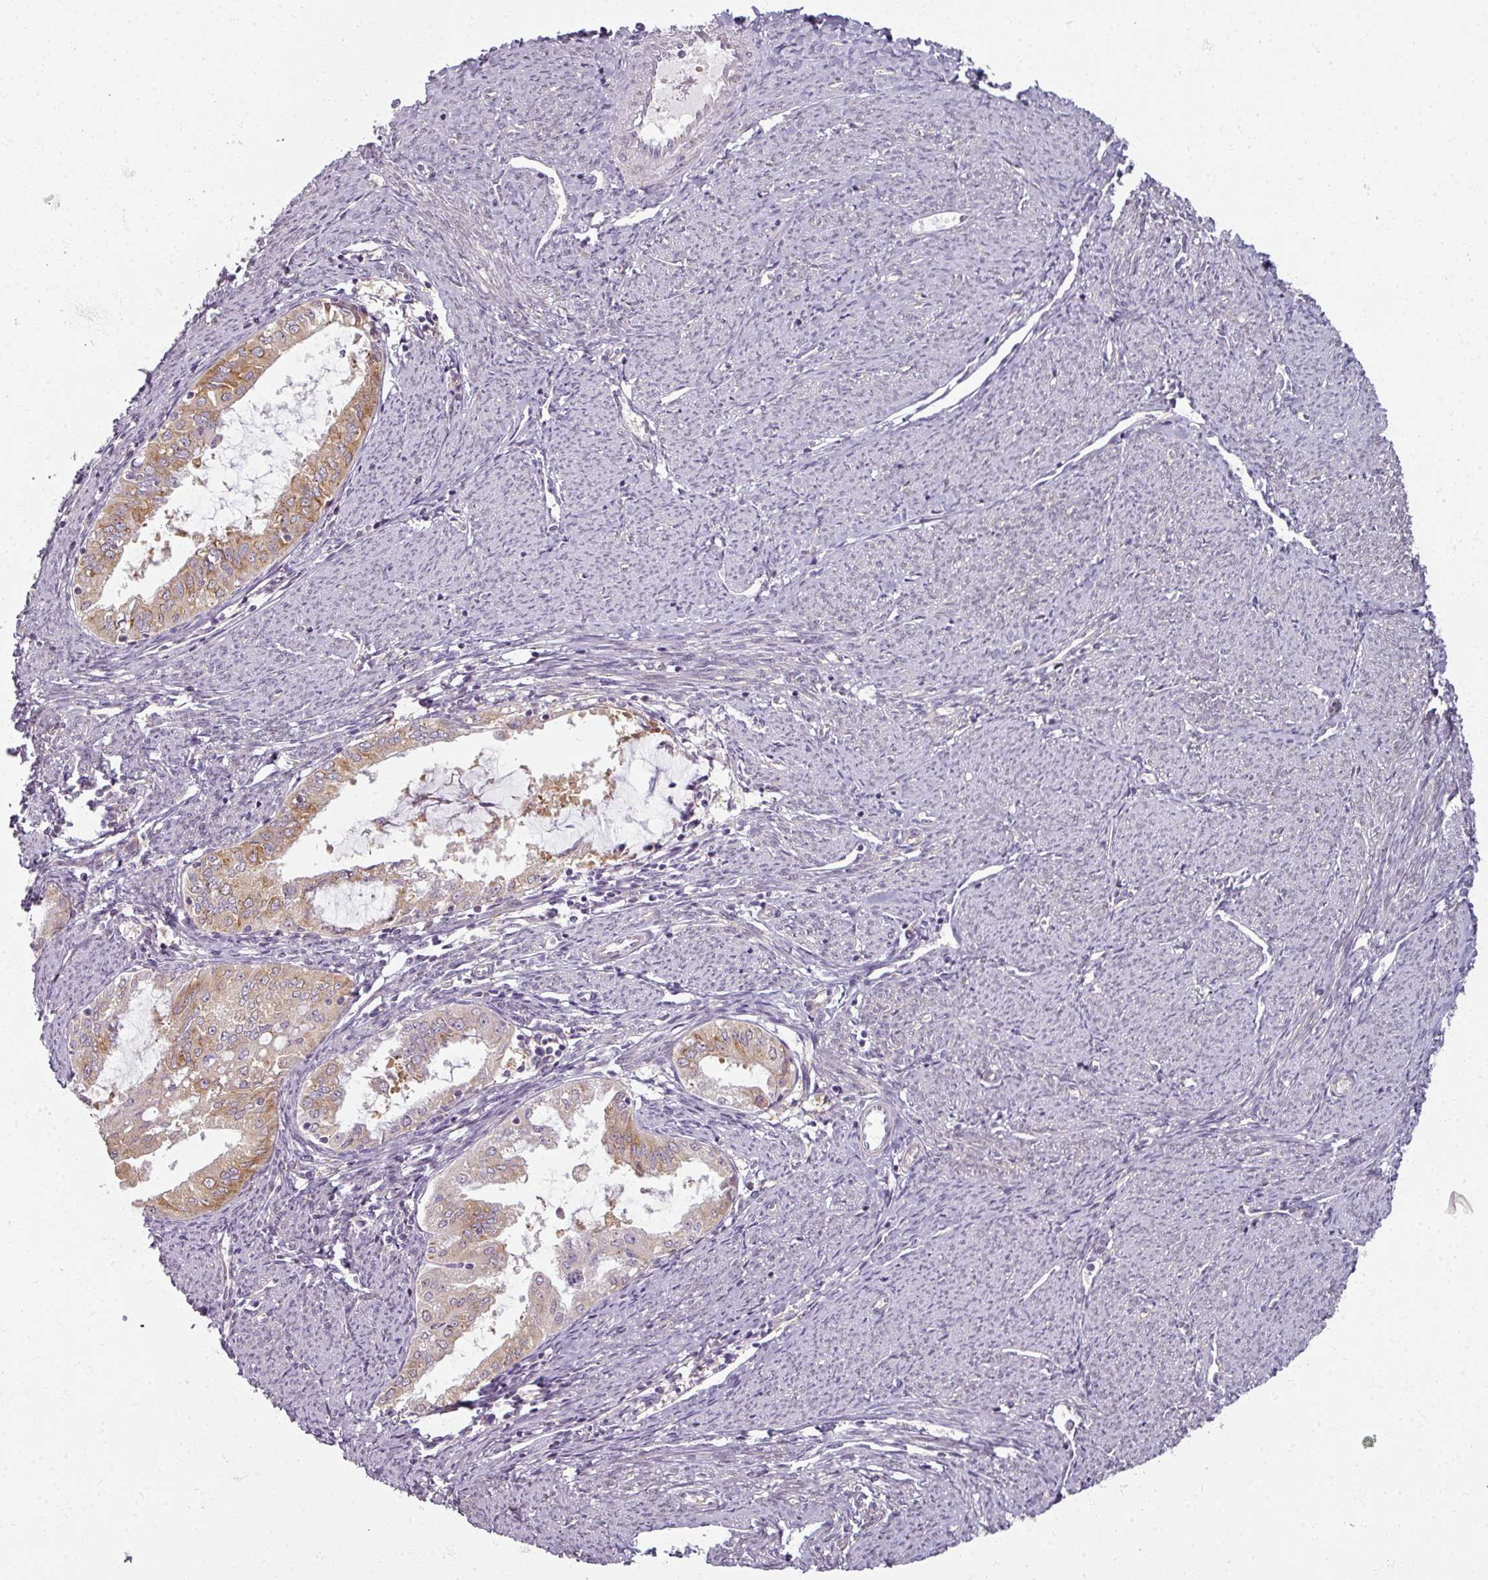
{"staining": {"intensity": "moderate", "quantity": "25%-75%", "location": "cytoplasmic/membranous"}, "tissue": "endometrial cancer", "cell_type": "Tumor cells", "image_type": "cancer", "snomed": [{"axis": "morphology", "description": "Adenocarcinoma, NOS"}, {"axis": "topography", "description": "Endometrium"}], "caption": "A brown stain labels moderate cytoplasmic/membranous staining of a protein in endometrial adenocarcinoma tumor cells. (DAB IHC with brightfield microscopy, high magnification).", "gene": "AGPAT4", "patient": {"sex": "female", "age": 70}}